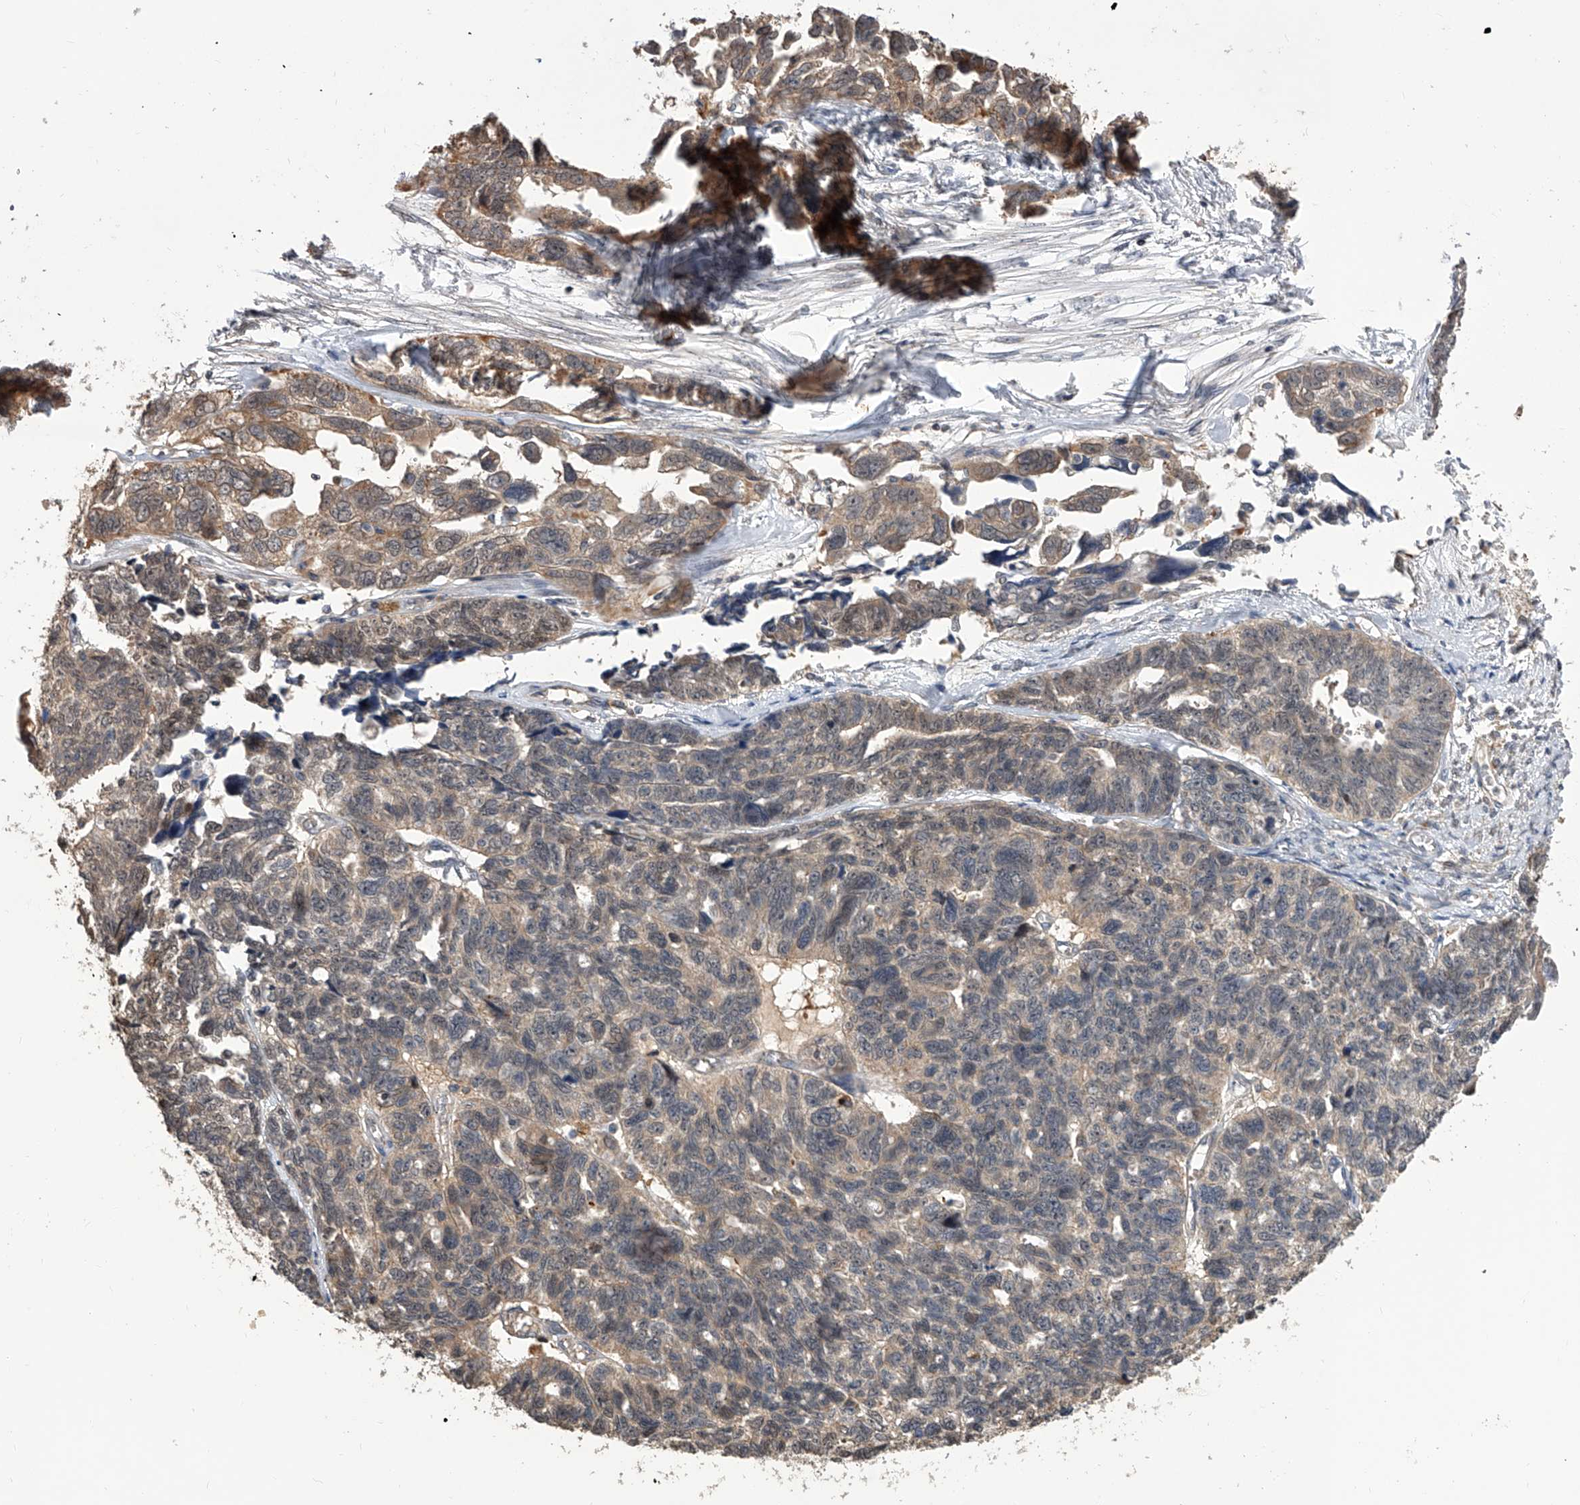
{"staining": {"intensity": "moderate", "quantity": "<25%", "location": "cytoplasmic/membranous"}, "tissue": "ovarian cancer", "cell_type": "Tumor cells", "image_type": "cancer", "snomed": [{"axis": "morphology", "description": "Cystadenocarcinoma, serous, NOS"}, {"axis": "topography", "description": "Ovary"}], "caption": "Brown immunohistochemical staining in human ovarian serous cystadenocarcinoma displays moderate cytoplasmic/membranous staining in approximately <25% of tumor cells.", "gene": "GMDS", "patient": {"sex": "female", "age": 79}}